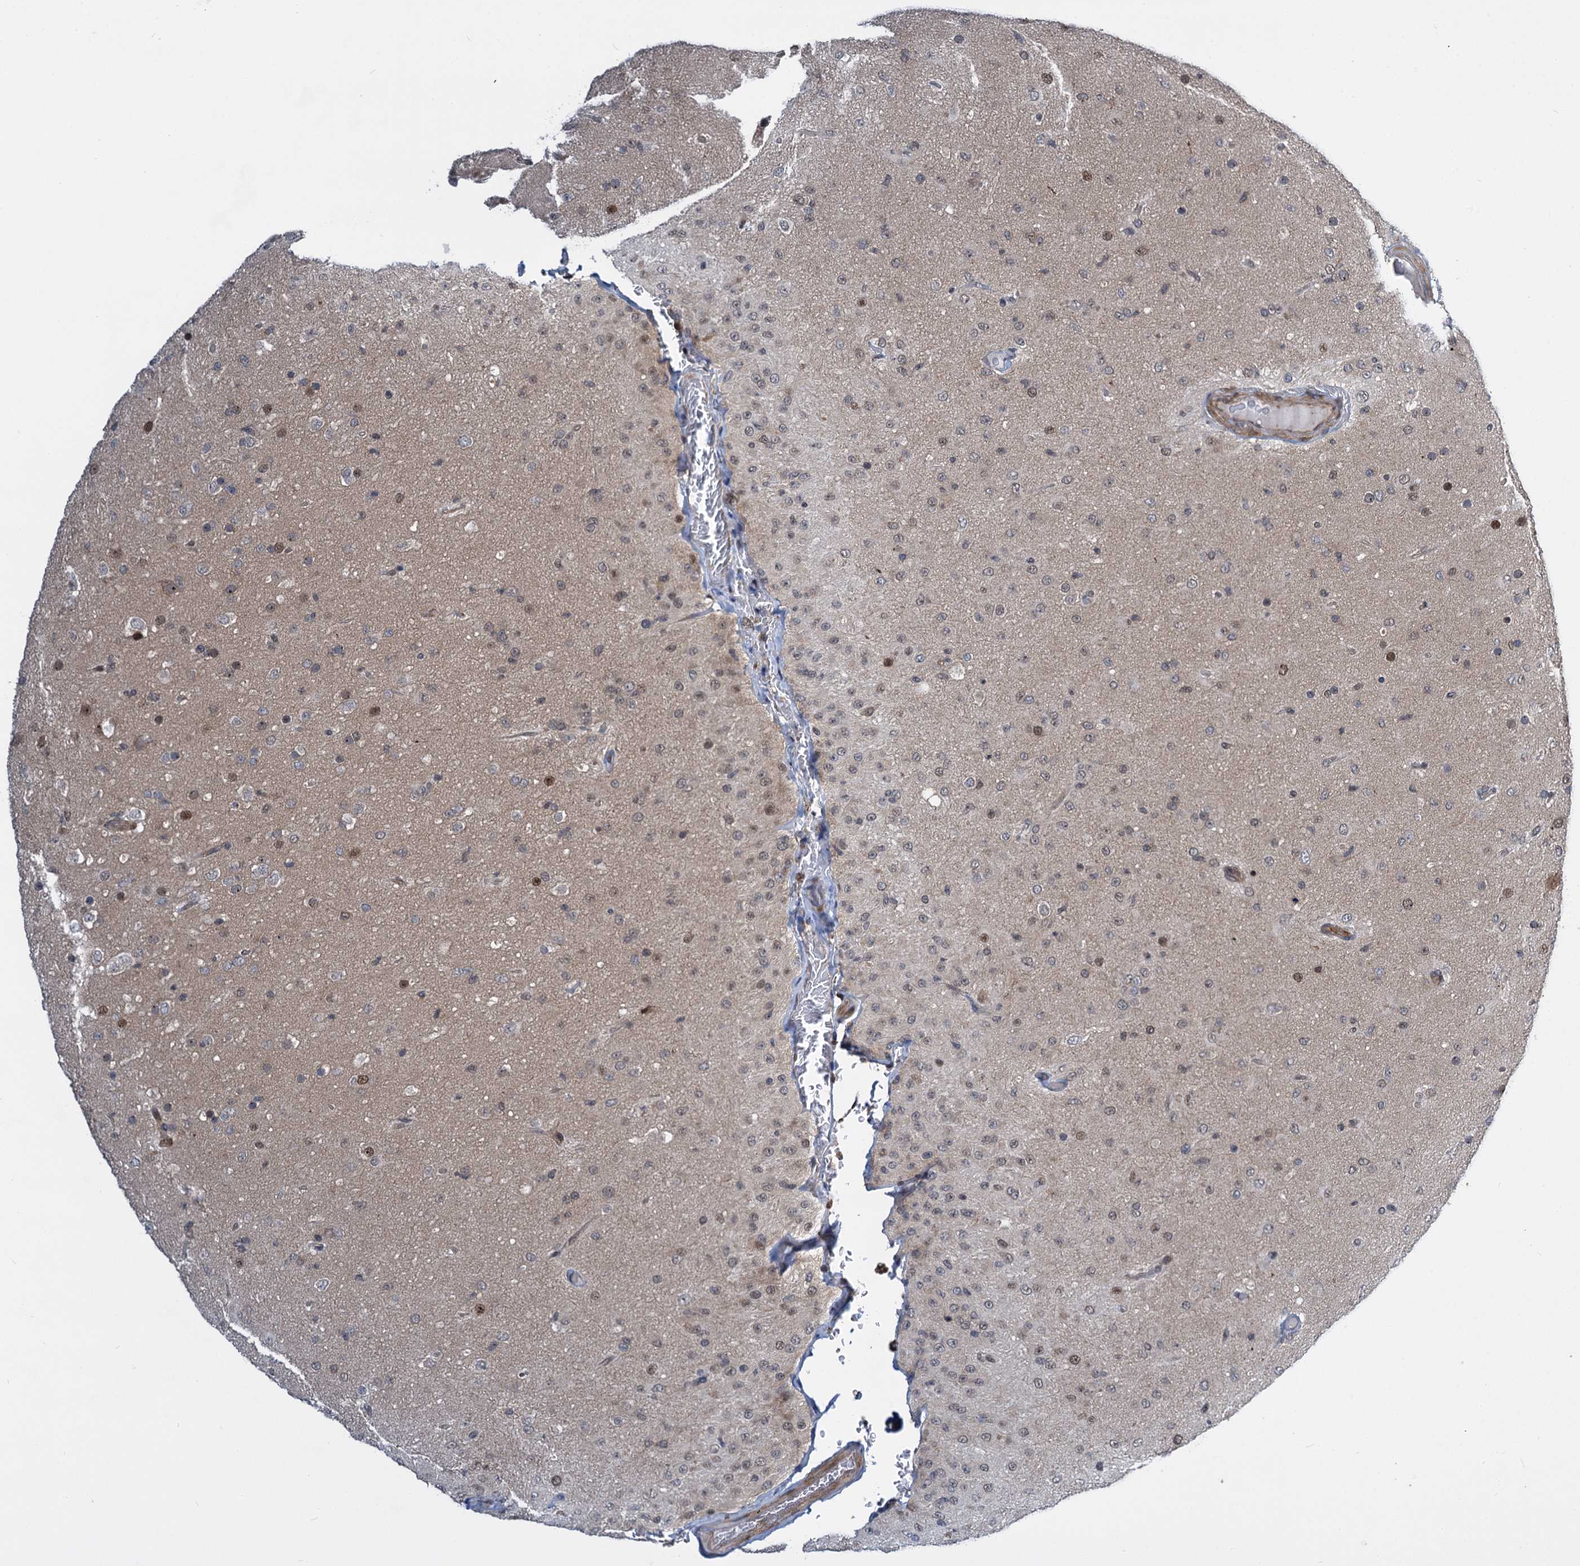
{"staining": {"intensity": "weak", "quantity": "25%-75%", "location": "nuclear"}, "tissue": "glioma", "cell_type": "Tumor cells", "image_type": "cancer", "snomed": [{"axis": "morphology", "description": "Glioma, malignant, Low grade"}, {"axis": "topography", "description": "Brain"}], "caption": "Glioma stained for a protein (brown) demonstrates weak nuclear positive expression in approximately 25%-75% of tumor cells.", "gene": "GPBP1", "patient": {"sex": "male", "age": 65}}